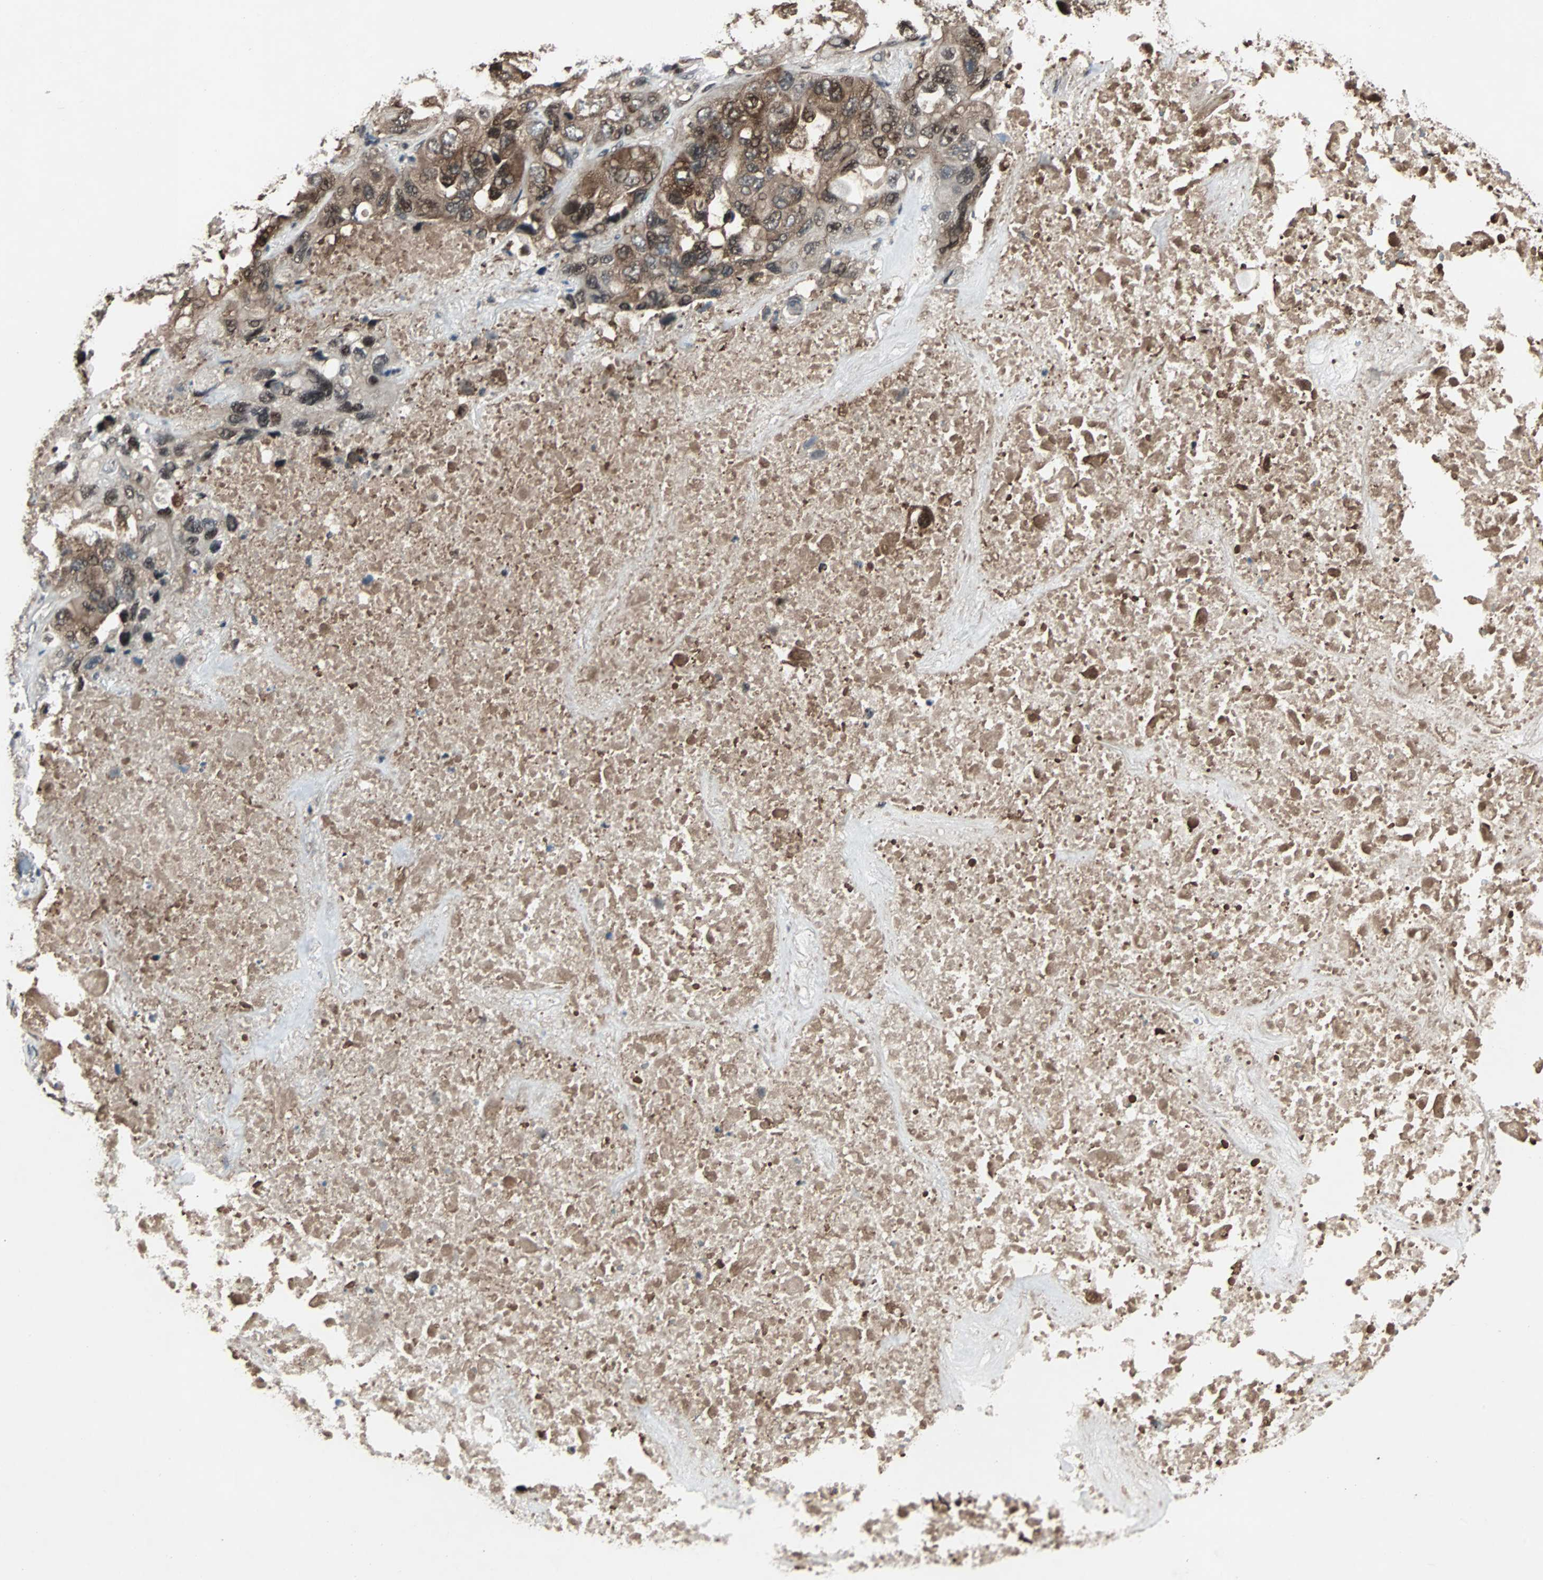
{"staining": {"intensity": "moderate", "quantity": "25%-75%", "location": "cytoplasmic/membranous,nuclear"}, "tissue": "lung cancer", "cell_type": "Tumor cells", "image_type": "cancer", "snomed": [{"axis": "morphology", "description": "Squamous cell carcinoma, NOS"}, {"axis": "topography", "description": "Lung"}], "caption": "A micrograph of lung cancer (squamous cell carcinoma) stained for a protein exhibits moderate cytoplasmic/membranous and nuclear brown staining in tumor cells.", "gene": "ACLY", "patient": {"sex": "female", "age": 73}}